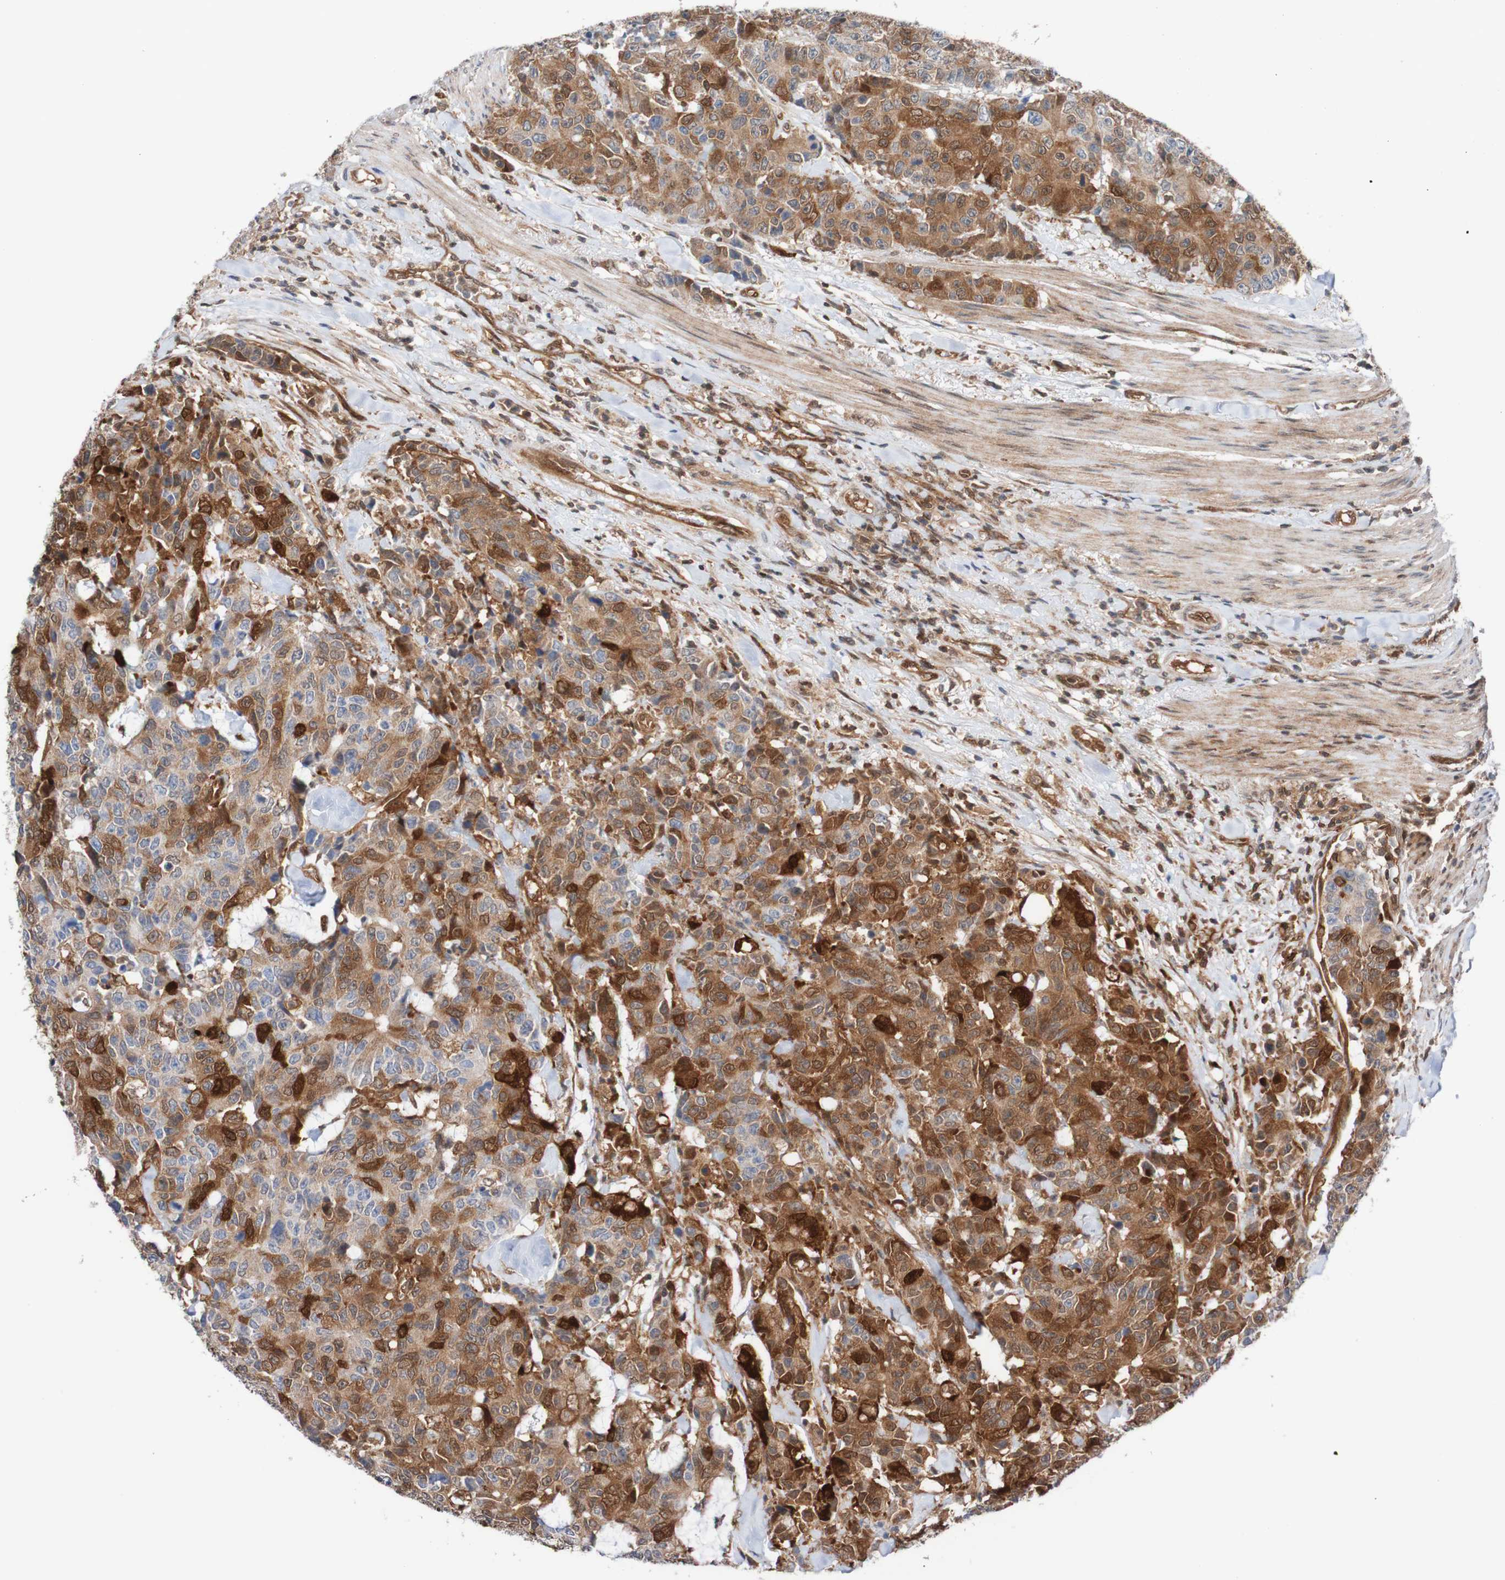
{"staining": {"intensity": "strong", "quantity": ">75%", "location": "cytoplasmic/membranous"}, "tissue": "colorectal cancer", "cell_type": "Tumor cells", "image_type": "cancer", "snomed": [{"axis": "morphology", "description": "Adenocarcinoma, NOS"}, {"axis": "topography", "description": "Colon"}], "caption": "Immunohistochemical staining of adenocarcinoma (colorectal) reveals strong cytoplasmic/membranous protein staining in approximately >75% of tumor cells. The protein is stained brown, and the nuclei are stained in blue (DAB IHC with brightfield microscopy, high magnification).", "gene": "RIGI", "patient": {"sex": "female", "age": 86}}